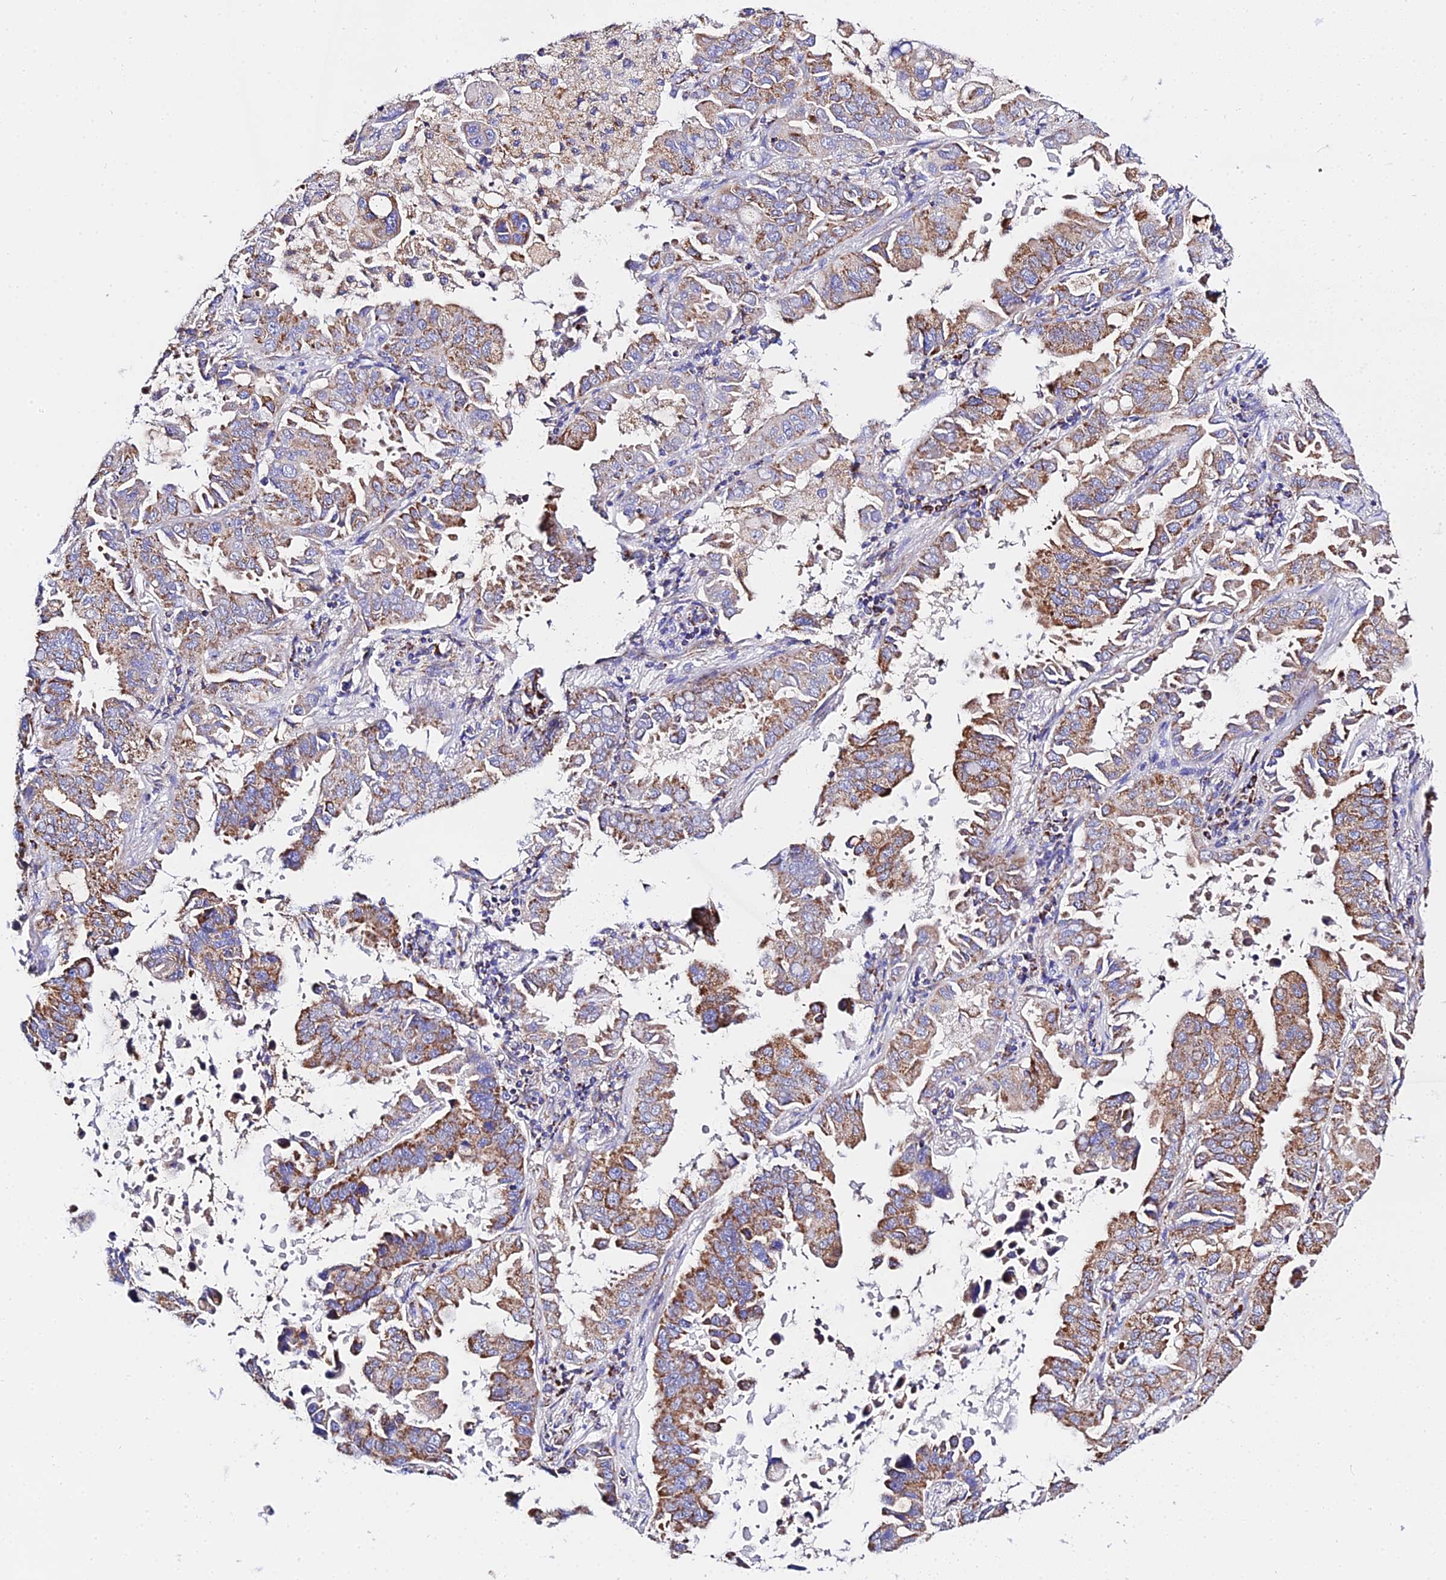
{"staining": {"intensity": "moderate", "quantity": ">75%", "location": "cytoplasmic/membranous"}, "tissue": "lung cancer", "cell_type": "Tumor cells", "image_type": "cancer", "snomed": [{"axis": "morphology", "description": "Adenocarcinoma, NOS"}, {"axis": "topography", "description": "Lung"}], "caption": "Tumor cells demonstrate medium levels of moderate cytoplasmic/membranous expression in approximately >75% of cells in human lung adenocarcinoma.", "gene": "ZNF573", "patient": {"sex": "male", "age": 64}}